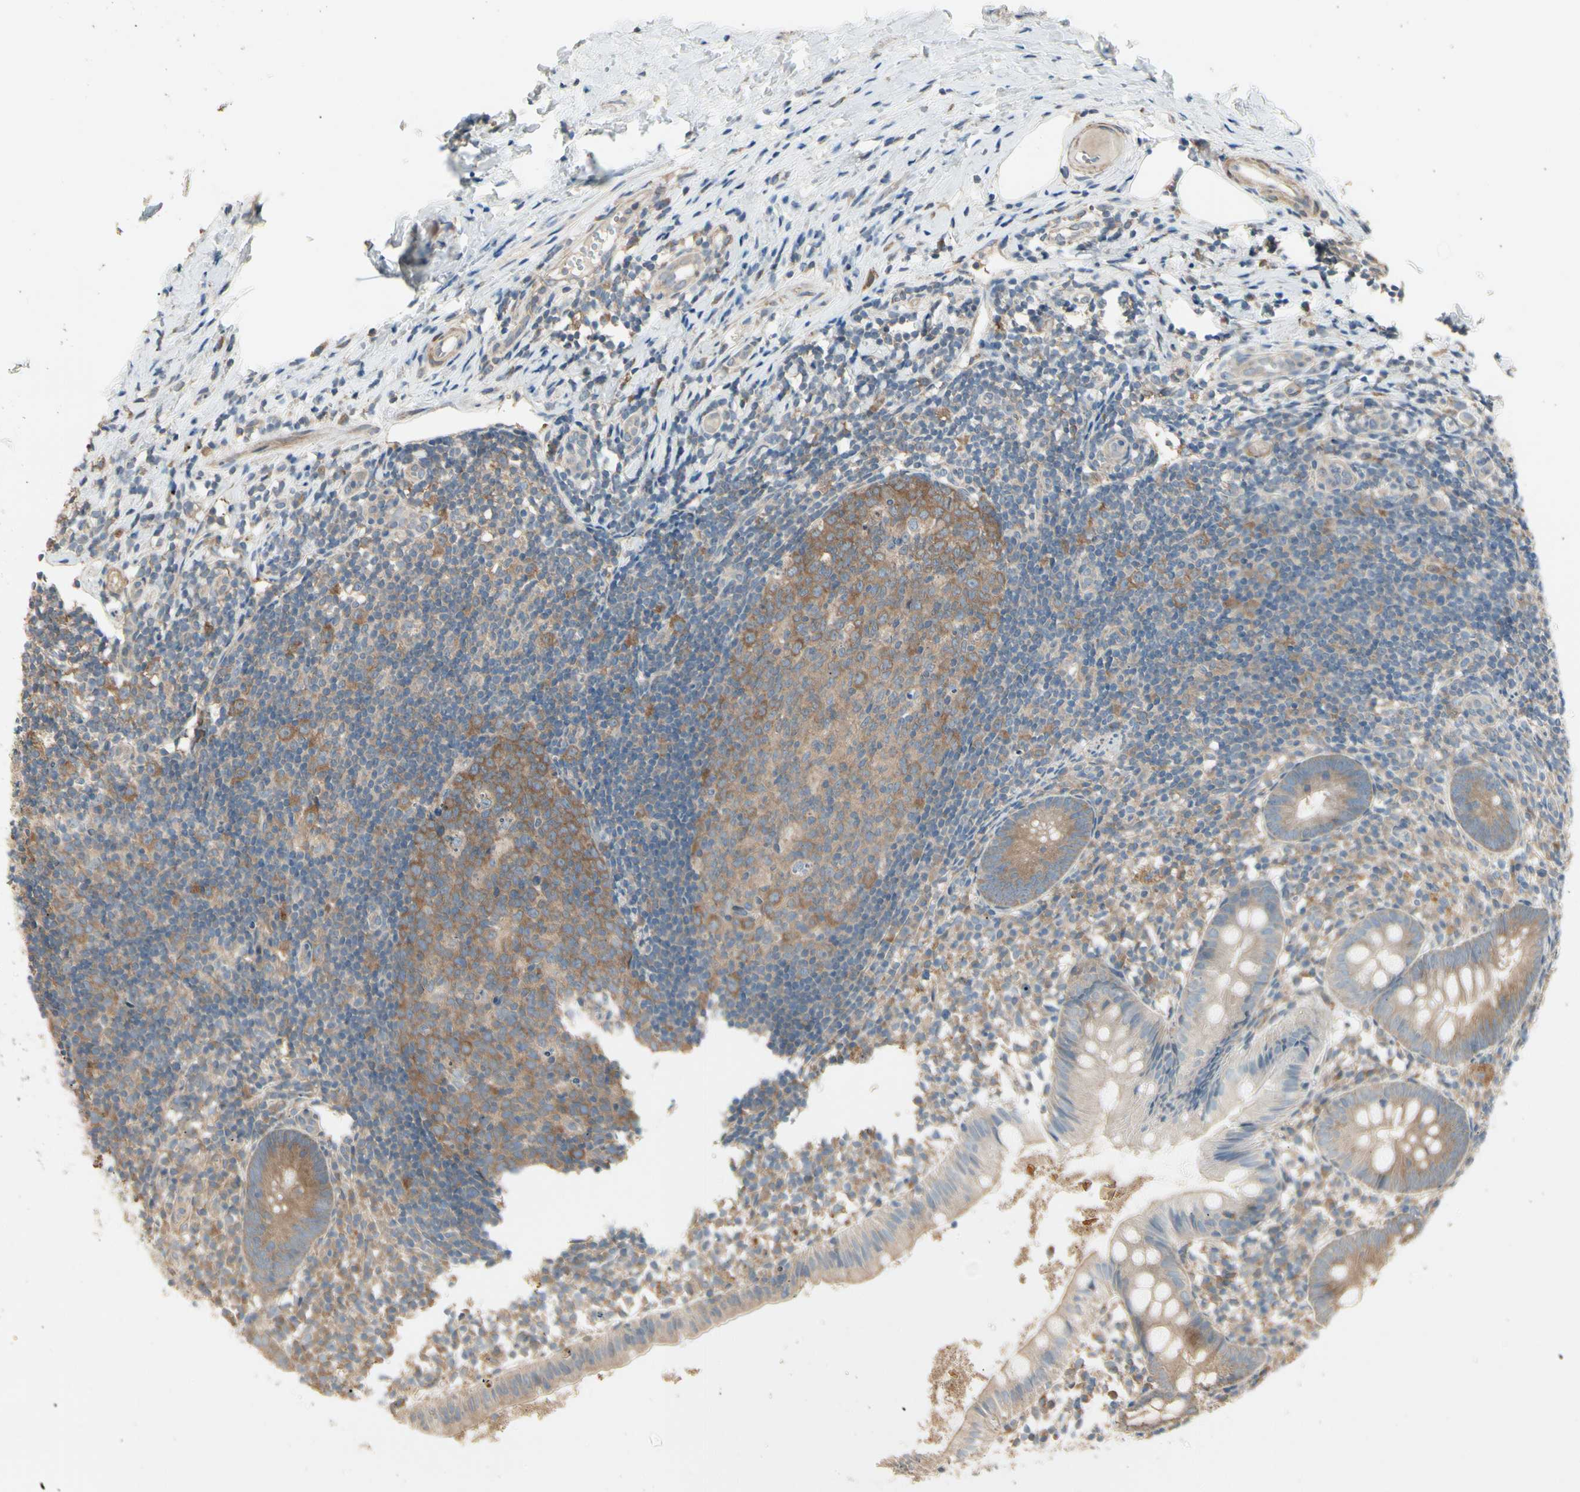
{"staining": {"intensity": "moderate", "quantity": ">75%", "location": "cytoplasmic/membranous"}, "tissue": "appendix", "cell_type": "Glandular cells", "image_type": "normal", "snomed": [{"axis": "morphology", "description": "Normal tissue, NOS"}, {"axis": "topography", "description": "Appendix"}], "caption": "The histopathology image exhibits staining of benign appendix, revealing moderate cytoplasmic/membranous protein staining (brown color) within glandular cells.", "gene": "IRAG1", "patient": {"sex": "female", "age": 20}}